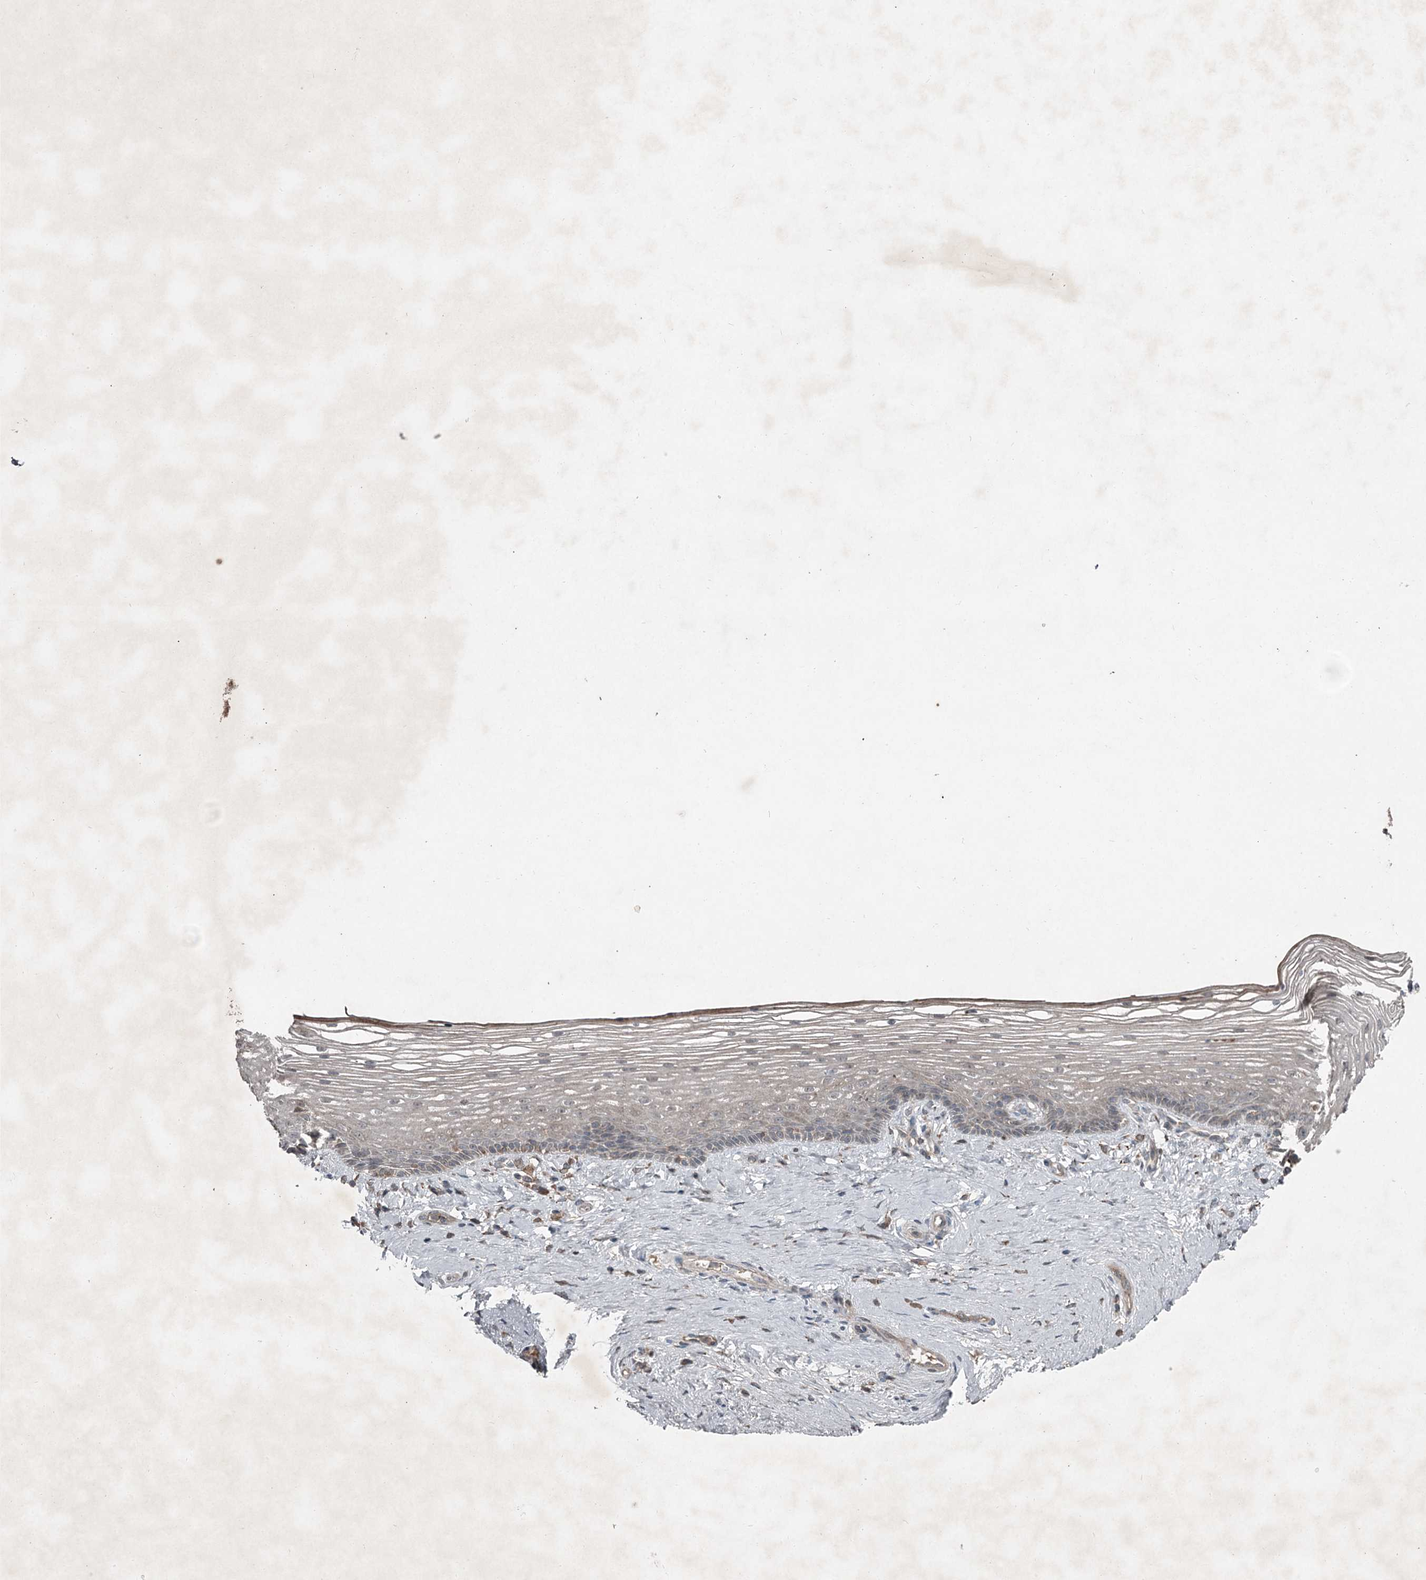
{"staining": {"intensity": "moderate", "quantity": "<25%", "location": "cytoplasmic/membranous"}, "tissue": "vagina", "cell_type": "Squamous epithelial cells", "image_type": "normal", "snomed": [{"axis": "morphology", "description": "Normal tissue, NOS"}, {"axis": "topography", "description": "Vagina"}], "caption": "Vagina stained with DAB (3,3'-diaminobenzidine) immunohistochemistry (IHC) reveals low levels of moderate cytoplasmic/membranous positivity in approximately <25% of squamous epithelial cells. (Stains: DAB (3,3'-diaminobenzidine) in brown, nuclei in blue, Microscopy: brightfield microscopy at high magnification).", "gene": "SLC39A8", "patient": {"sex": "female", "age": 46}}